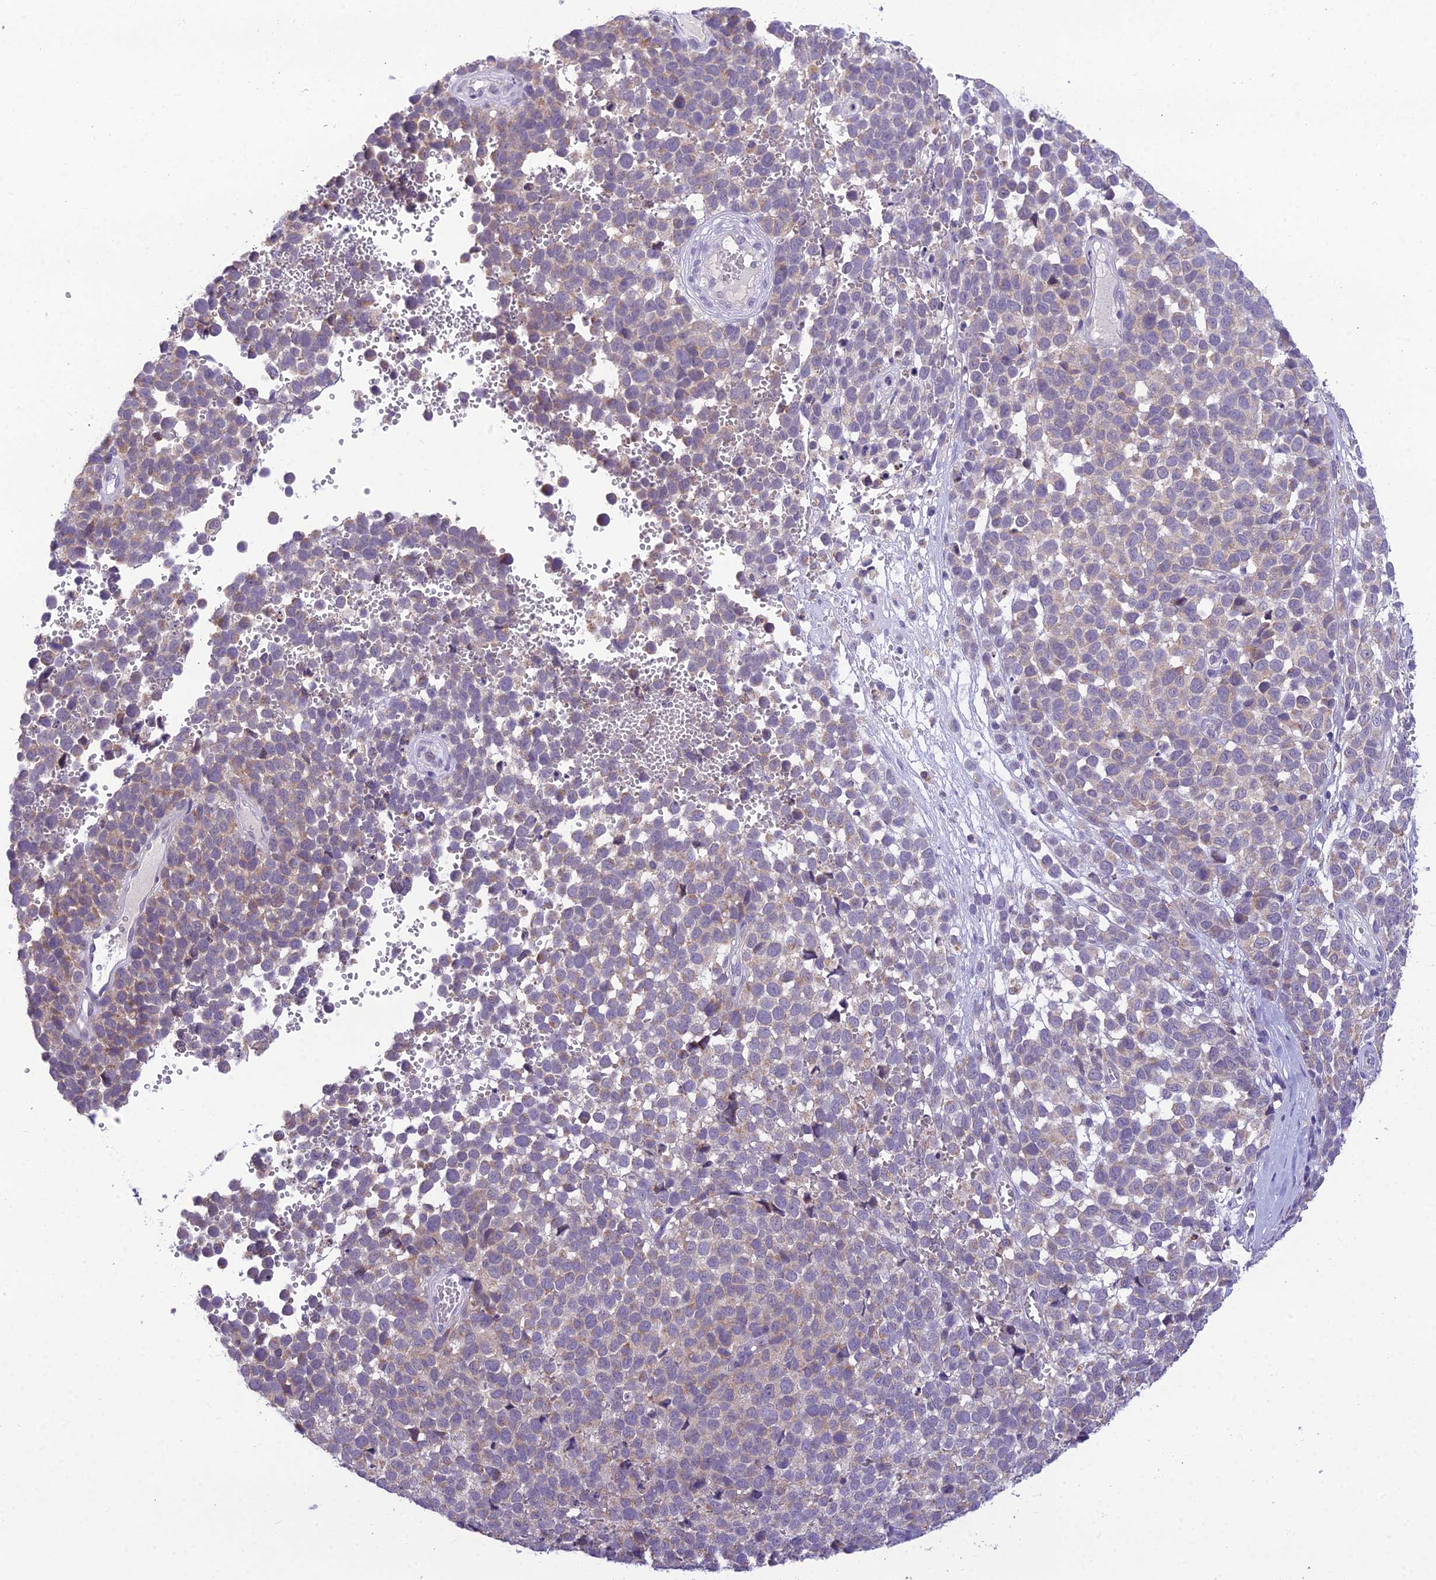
{"staining": {"intensity": "weak", "quantity": "<25%", "location": "cytoplasmic/membranous"}, "tissue": "melanoma", "cell_type": "Tumor cells", "image_type": "cancer", "snomed": [{"axis": "morphology", "description": "Malignant melanoma, NOS"}, {"axis": "topography", "description": "Nose, NOS"}], "caption": "This is an IHC micrograph of malignant melanoma. There is no expression in tumor cells.", "gene": "MIIP", "patient": {"sex": "female", "age": 48}}